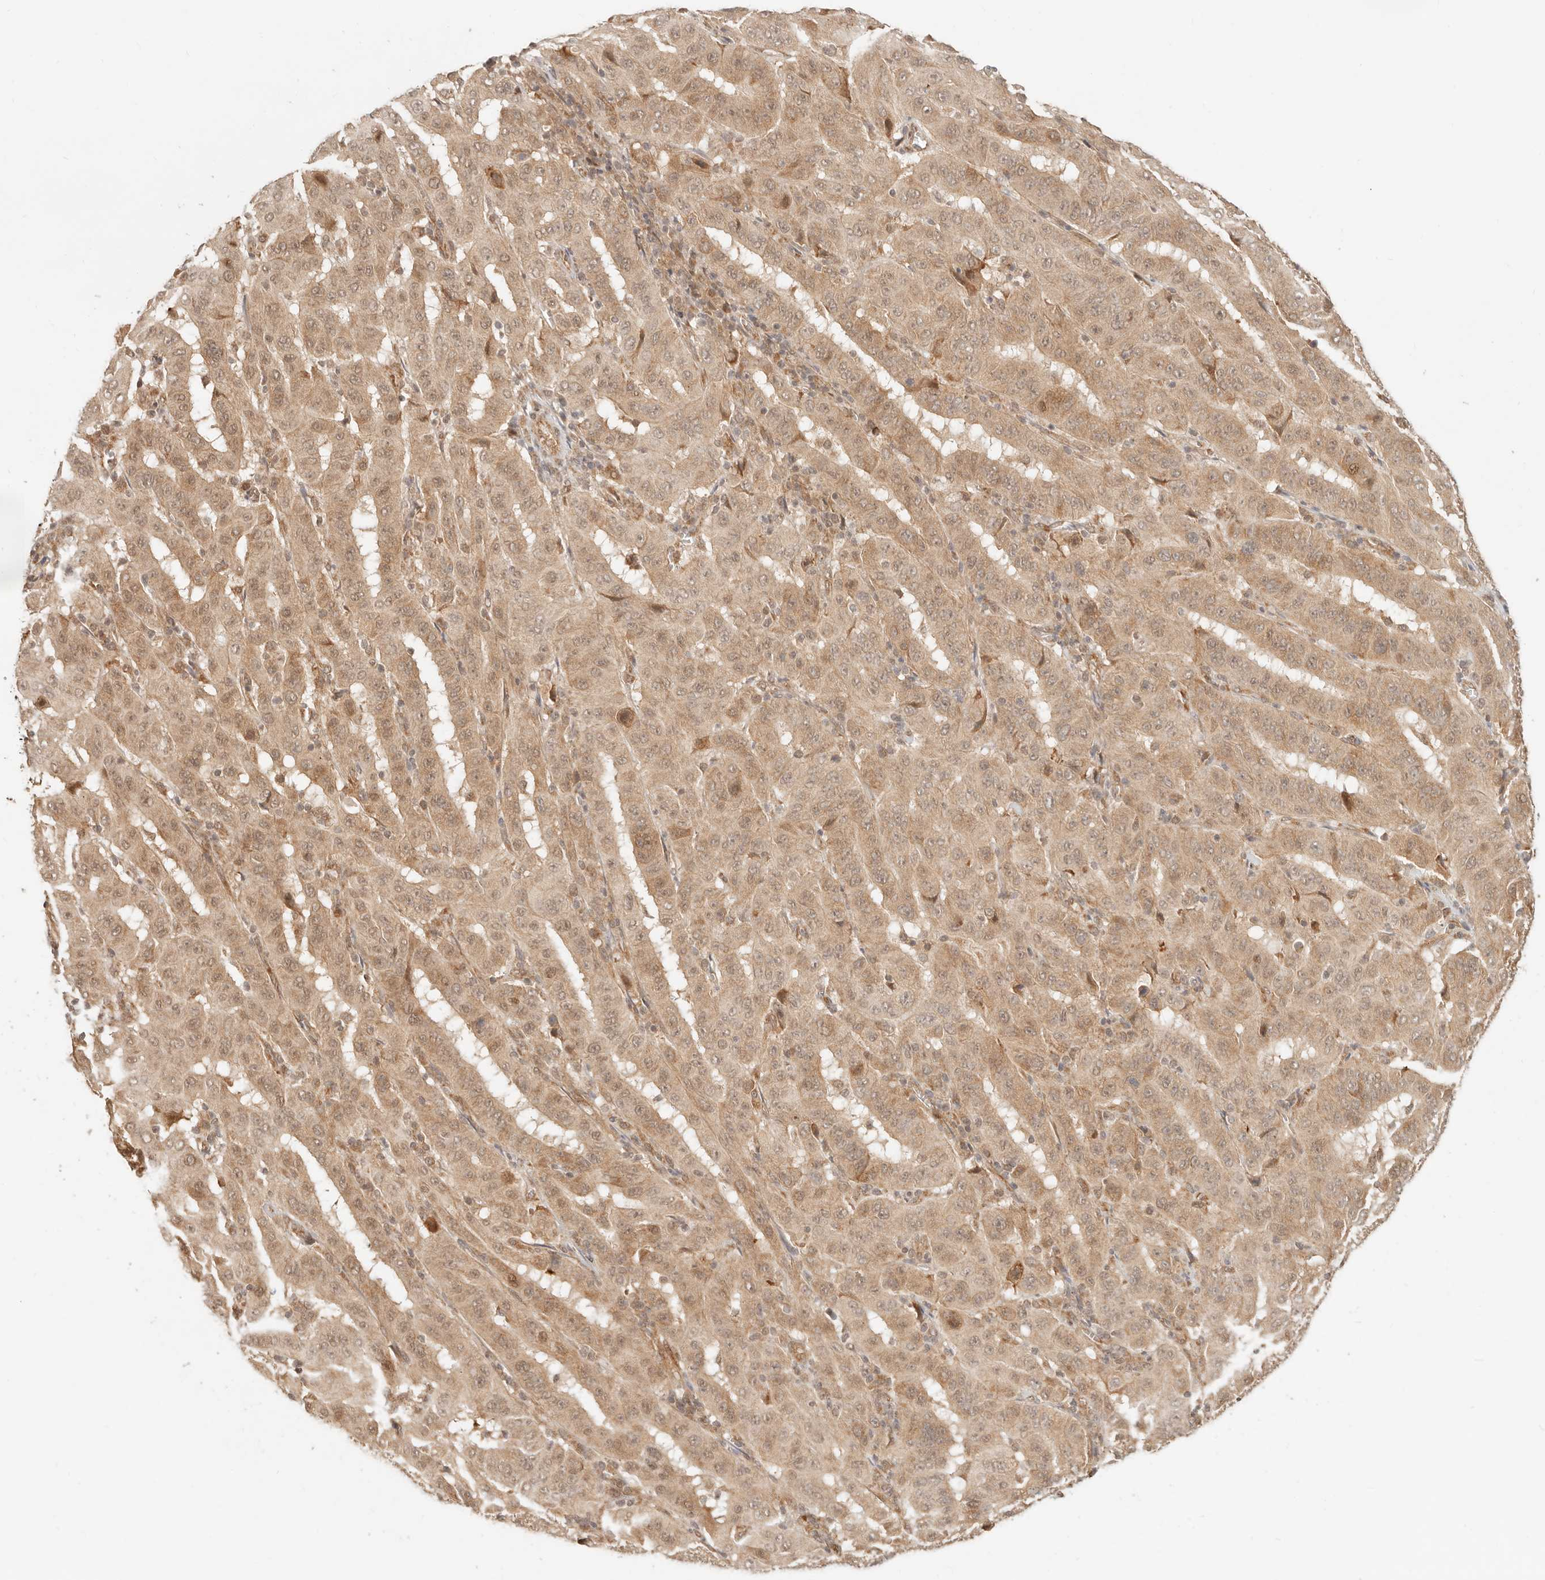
{"staining": {"intensity": "moderate", "quantity": ">75%", "location": "cytoplasmic/membranous,nuclear"}, "tissue": "pancreatic cancer", "cell_type": "Tumor cells", "image_type": "cancer", "snomed": [{"axis": "morphology", "description": "Adenocarcinoma, NOS"}, {"axis": "topography", "description": "Pancreas"}], "caption": "DAB (3,3'-diaminobenzidine) immunohistochemical staining of adenocarcinoma (pancreatic) demonstrates moderate cytoplasmic/membranous and nuclear protein expression in about >75% of tumor cells. (brown staining indicates protein expression, while blue staining denotes nuclei).", "gene": "BAALC", "patient": {"sex": "male", "age": 63}}